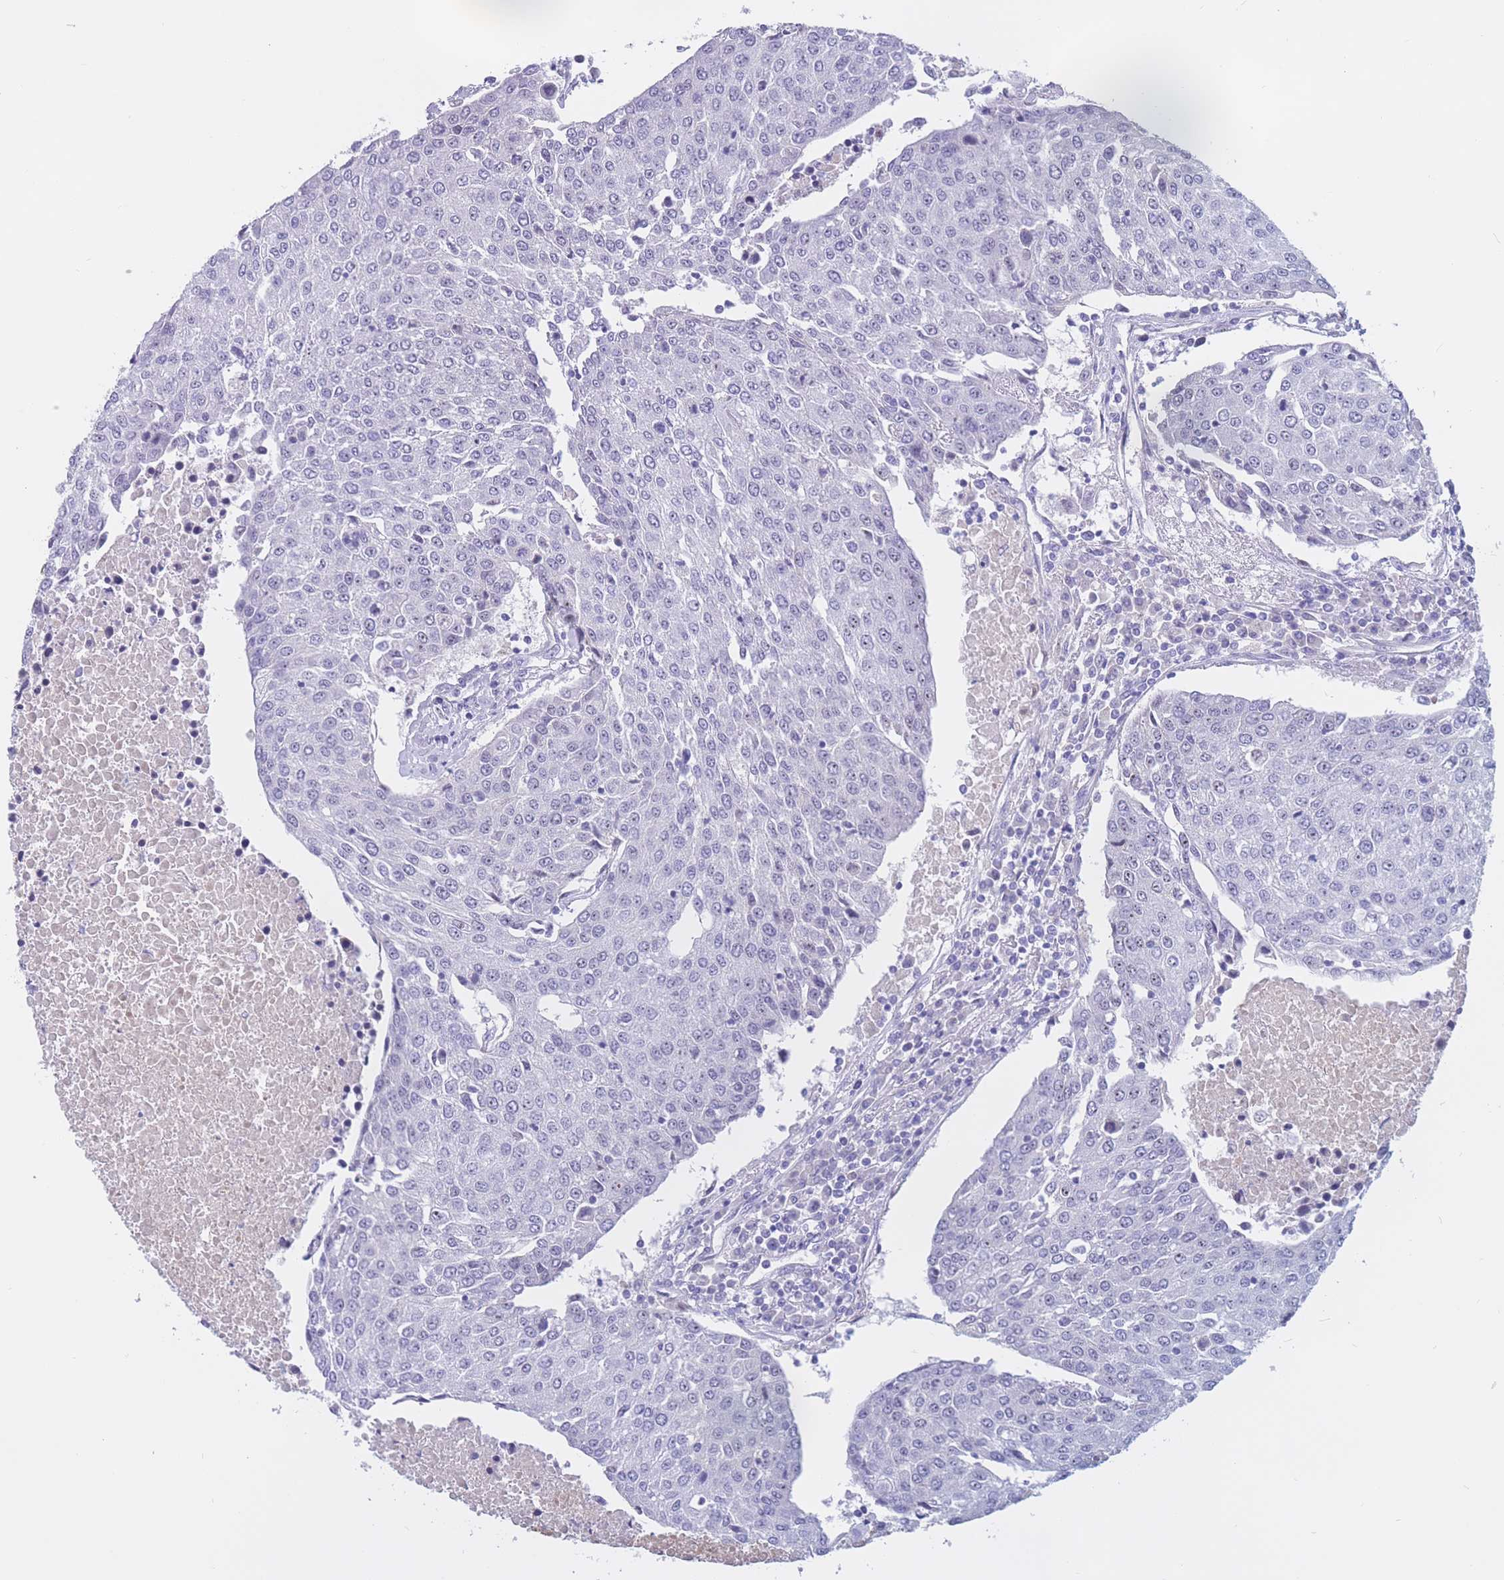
{"staining": {"intensity": "negative", "quantity": "none", "location": "none"}, "tissue": "urothelial cancer", "cell_type": "Tumor cells", "image_type": "cancer", "snomed": [{"axis": "morphology", "description": "Urothelial carcinoma, High grade"}, {"axis": "topography", "description": "Urinary bladder"}], "caption": "Tumor cells show no significant protein expression in urothelial cancer.", "gene": "BOP1", "patient": {"sex": "female", "age": 85}}